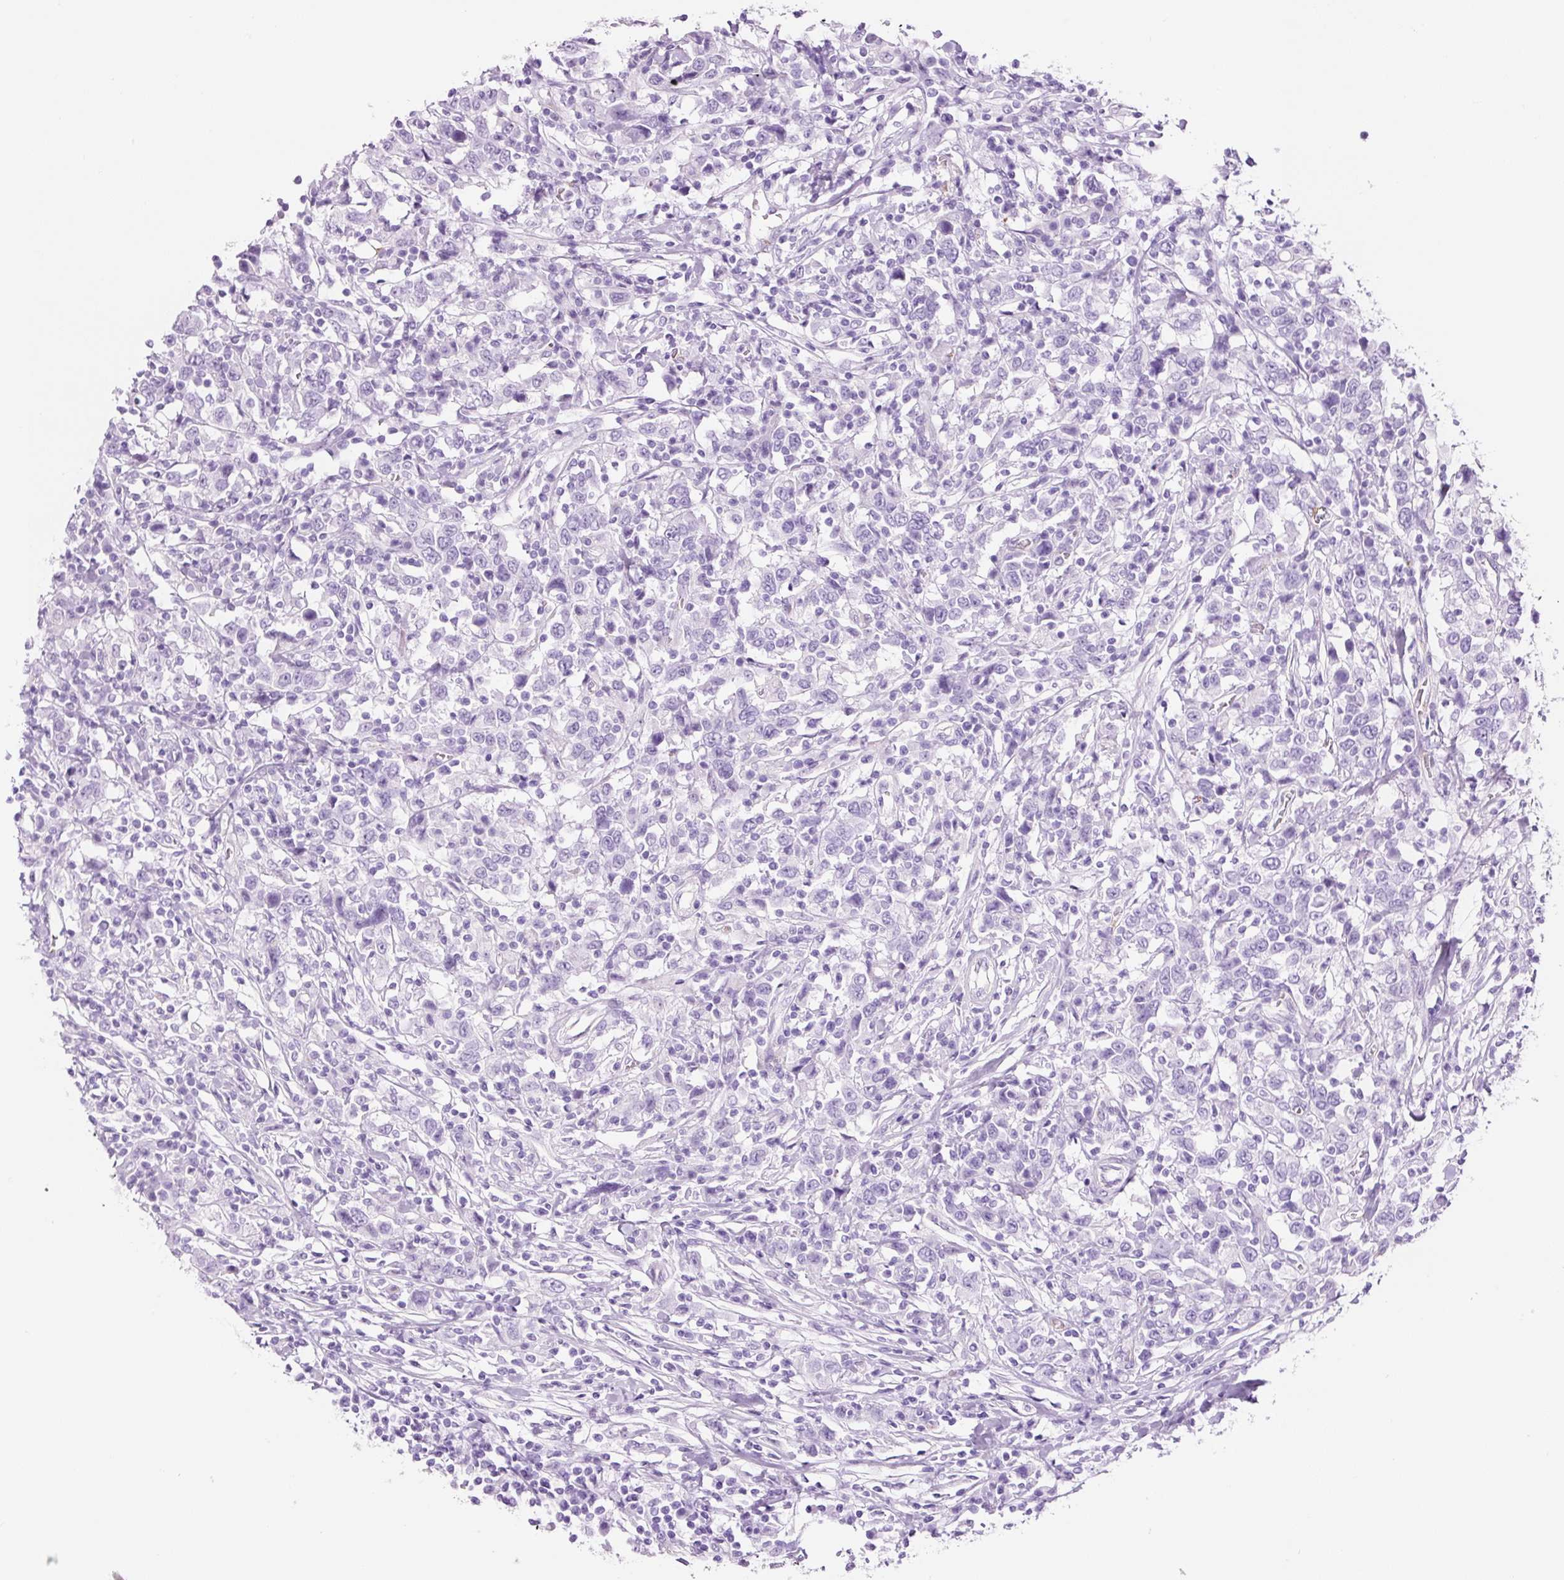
{"staining": {"intensity": "negative", "quantity": "none", "location": "none"}, "tissue": "urothelial cancer", "cell_type": "Tumor cells", "image_type": "cancer", "snomed": [{"axis": "morphology", "description": "Urothelial carcinoma, High grade"}, {"axis": "topography", "description": "Urinary bladder"}], "caption": "An IHC image of urothelial cancer is shown. There is no staining in tumor cells of urothelial cancer.", "gene": "ADSS1", "patient": {"sex": "male", "age": 61}}